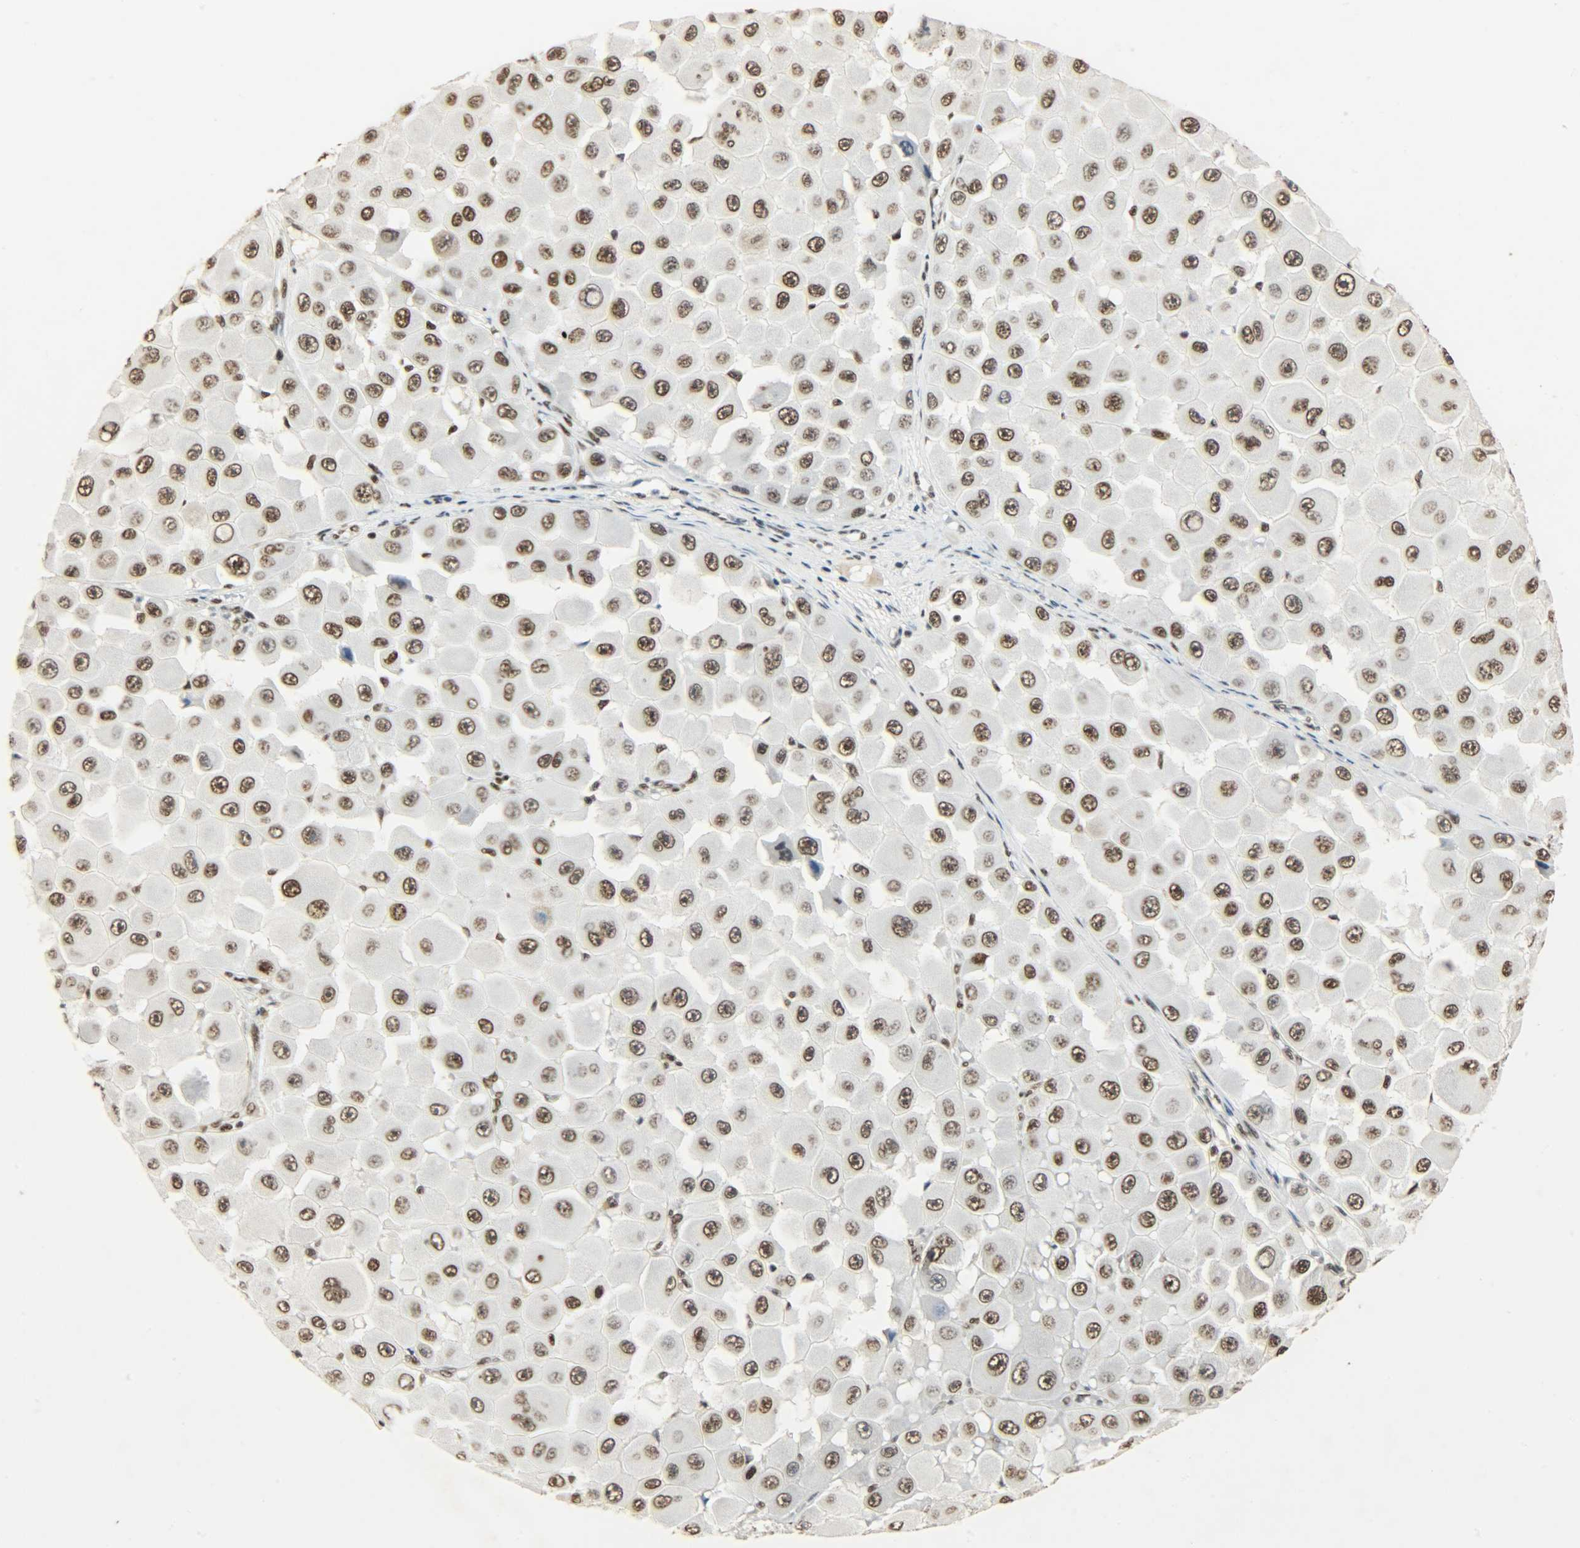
{"staining": {"intensity": "strong", "quantity": ">75%", "location": "nuclear"}, "tissue": "melanoma", "cell_type": "Tumor cells", "image_type": "cancer", "snomed": [{"axis": "morphology", "description": "Malignant melanoma, NOS"}, {"axis": "topography", "description": "Skin"}], "caption": "The histopathology image shows staining of malignant melanoma, revealing strong nuclear protein positivity (brown color) within tumor cells.", "gene": "KHDRBS1", "patient": {"sex": "female", "age": 81}}